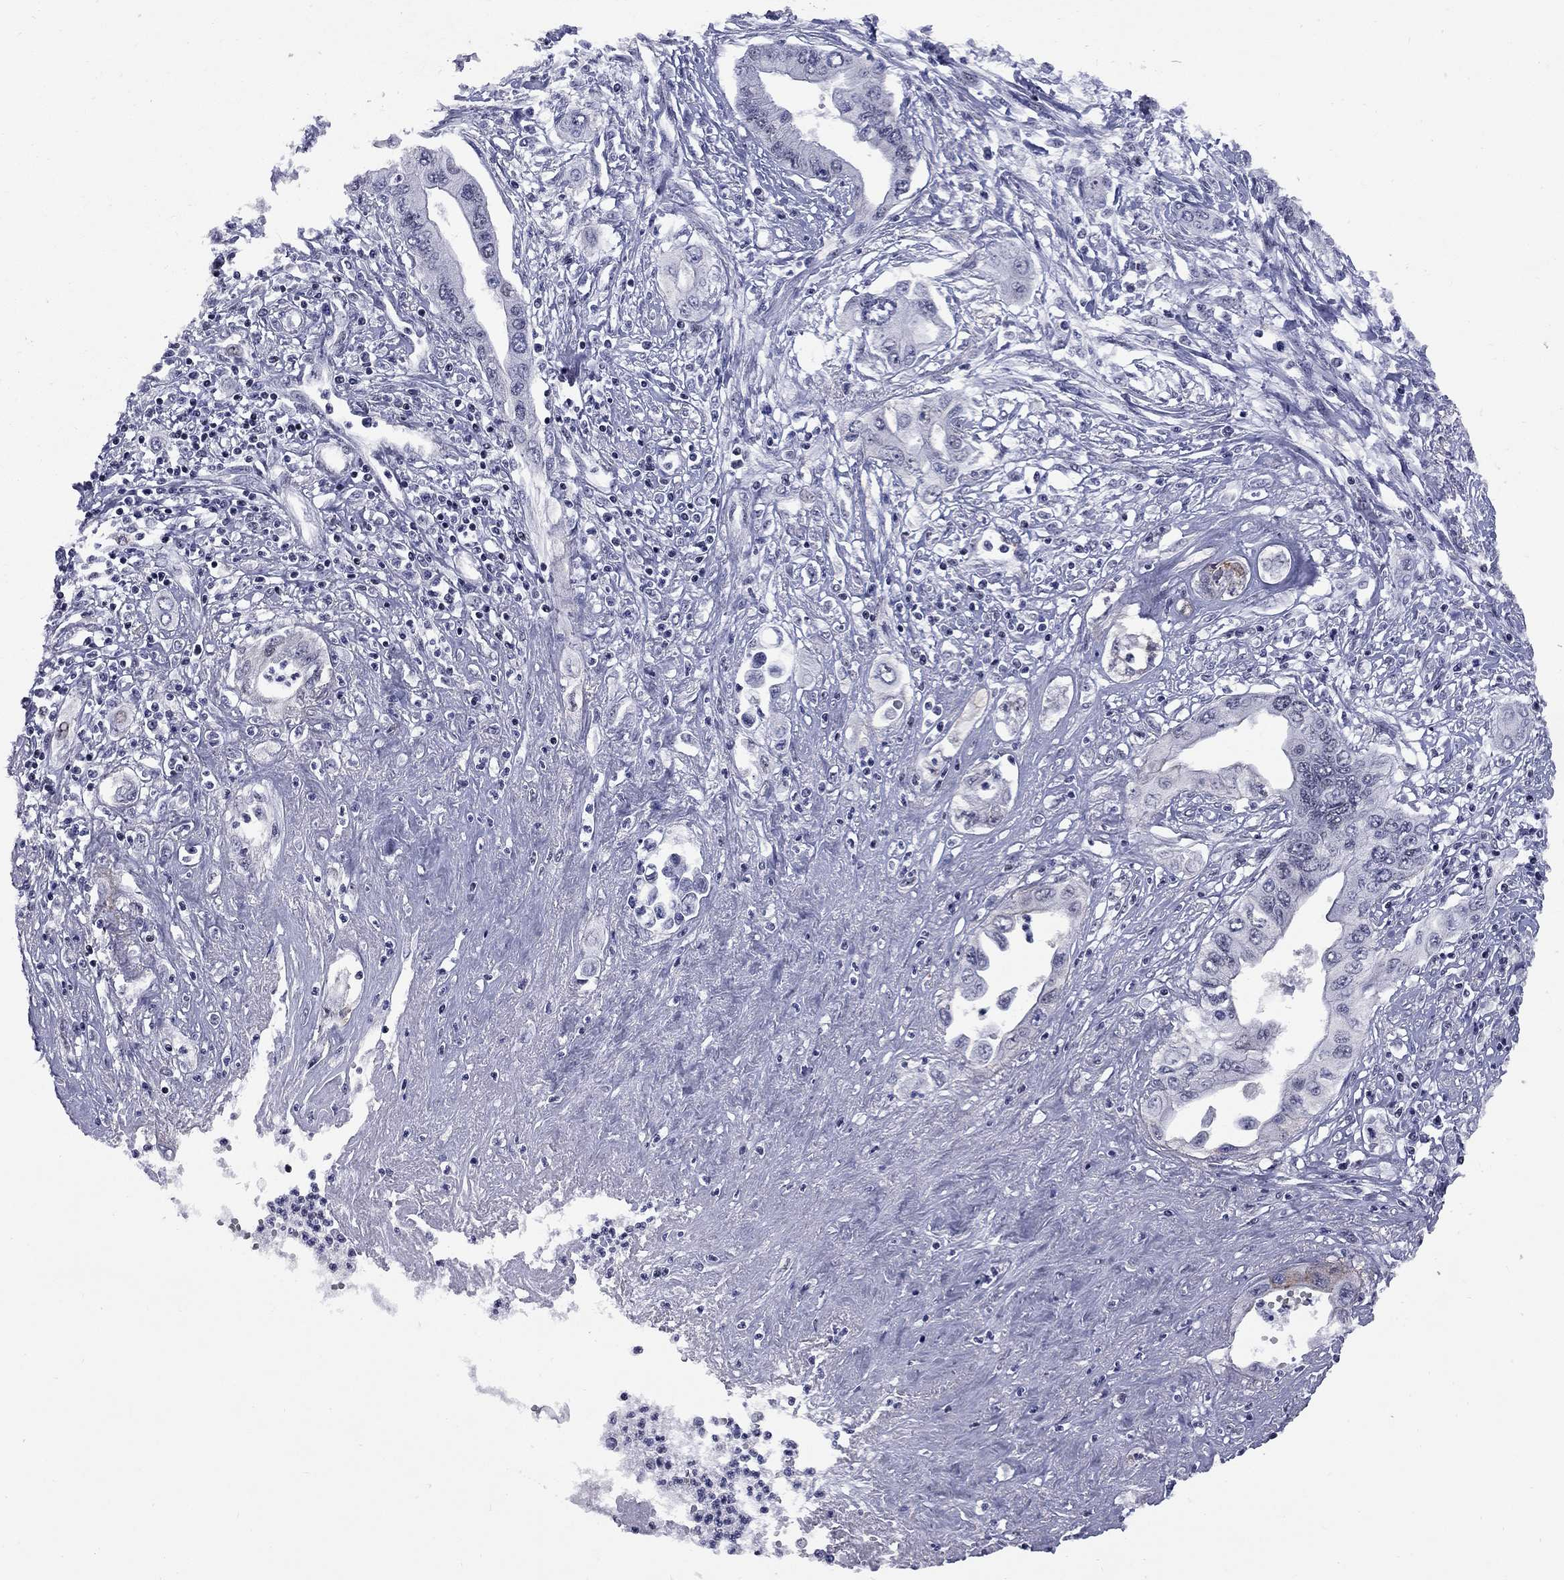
{"staining": {"intensity": "negative", "quantity": "none", "location": "none"}, "tissue": "pancreatic cancer", "cell_type": "Tumor cells", "image_type": "cancer", "snomed": [{"axis": "morphology", "description": "Adenocarcinoma, NOS"}, {"axis": "topography", "description": "Pancreas"}], "caption": "Immunohistochemistry (IHC) photomicrograph of pancreatic adenocarcinoma stained for a protein (brown), which demonstrates no positivity in tumor cells. (DAB (3,3'-diaminobenzidine) immunohistochemistry (IHC), high magnification).", "gene": "TAF9", "patient": {"sex": "female", "age": 62}}